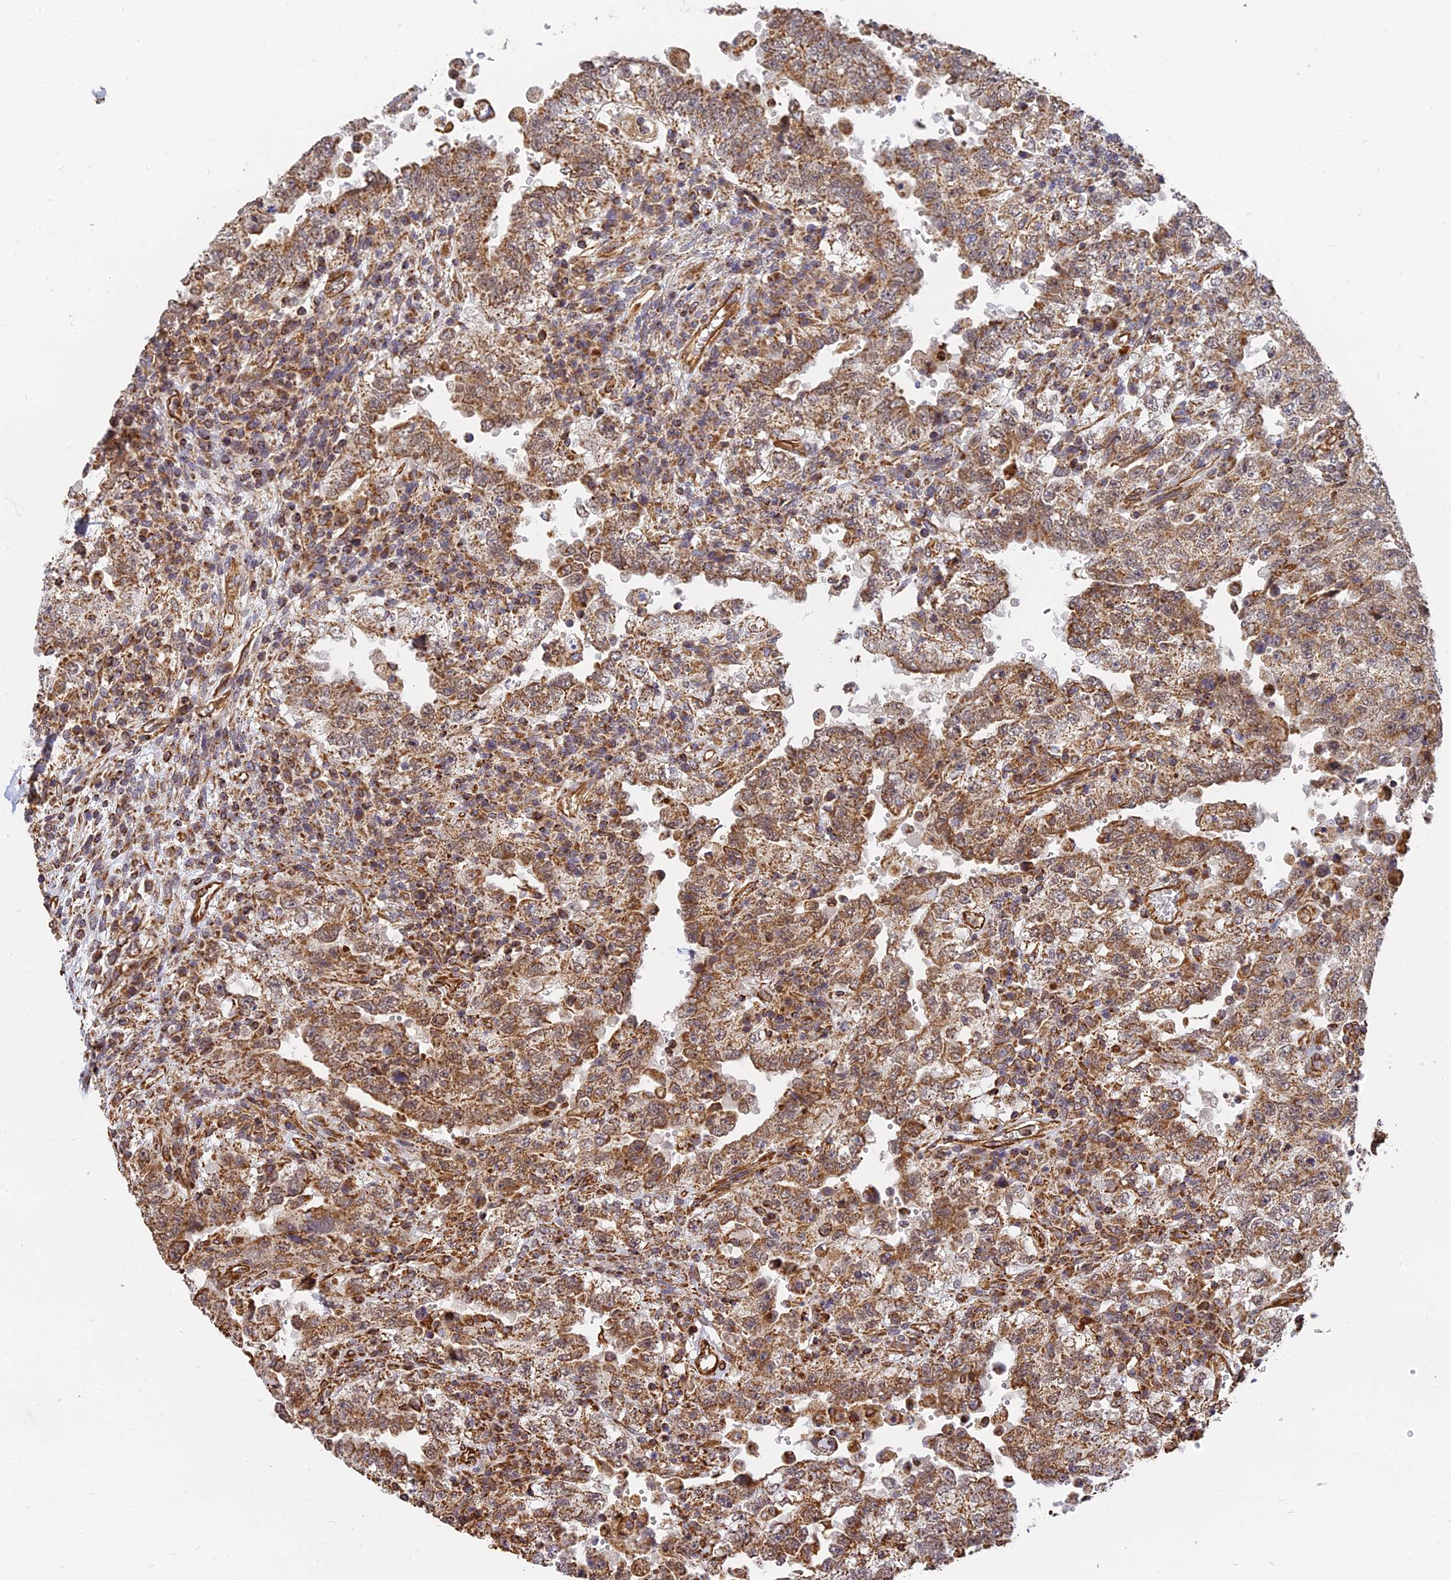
{"staining": {"intensity": "moderate", "quantity": ">75%", "location": "cytoplasmic/membranous"}, "tissue": "testis cancer", "cell_type": "Tumor cells", "image_type": "cancer", "snomed": [{"axis": "morphology", "description": "Carcinoma, Embryonal, NOS"}, {"axis": "topography", "description": "Testis"}], "caption": "The photomicrograph reveals a brown stain indicating the presence of a protein in the cytoplasmic/membranous of tumor cells in testis embryonal carcinoma.", "gene": "DSTYK", "patient": {"sex": "male", "age": 26}}